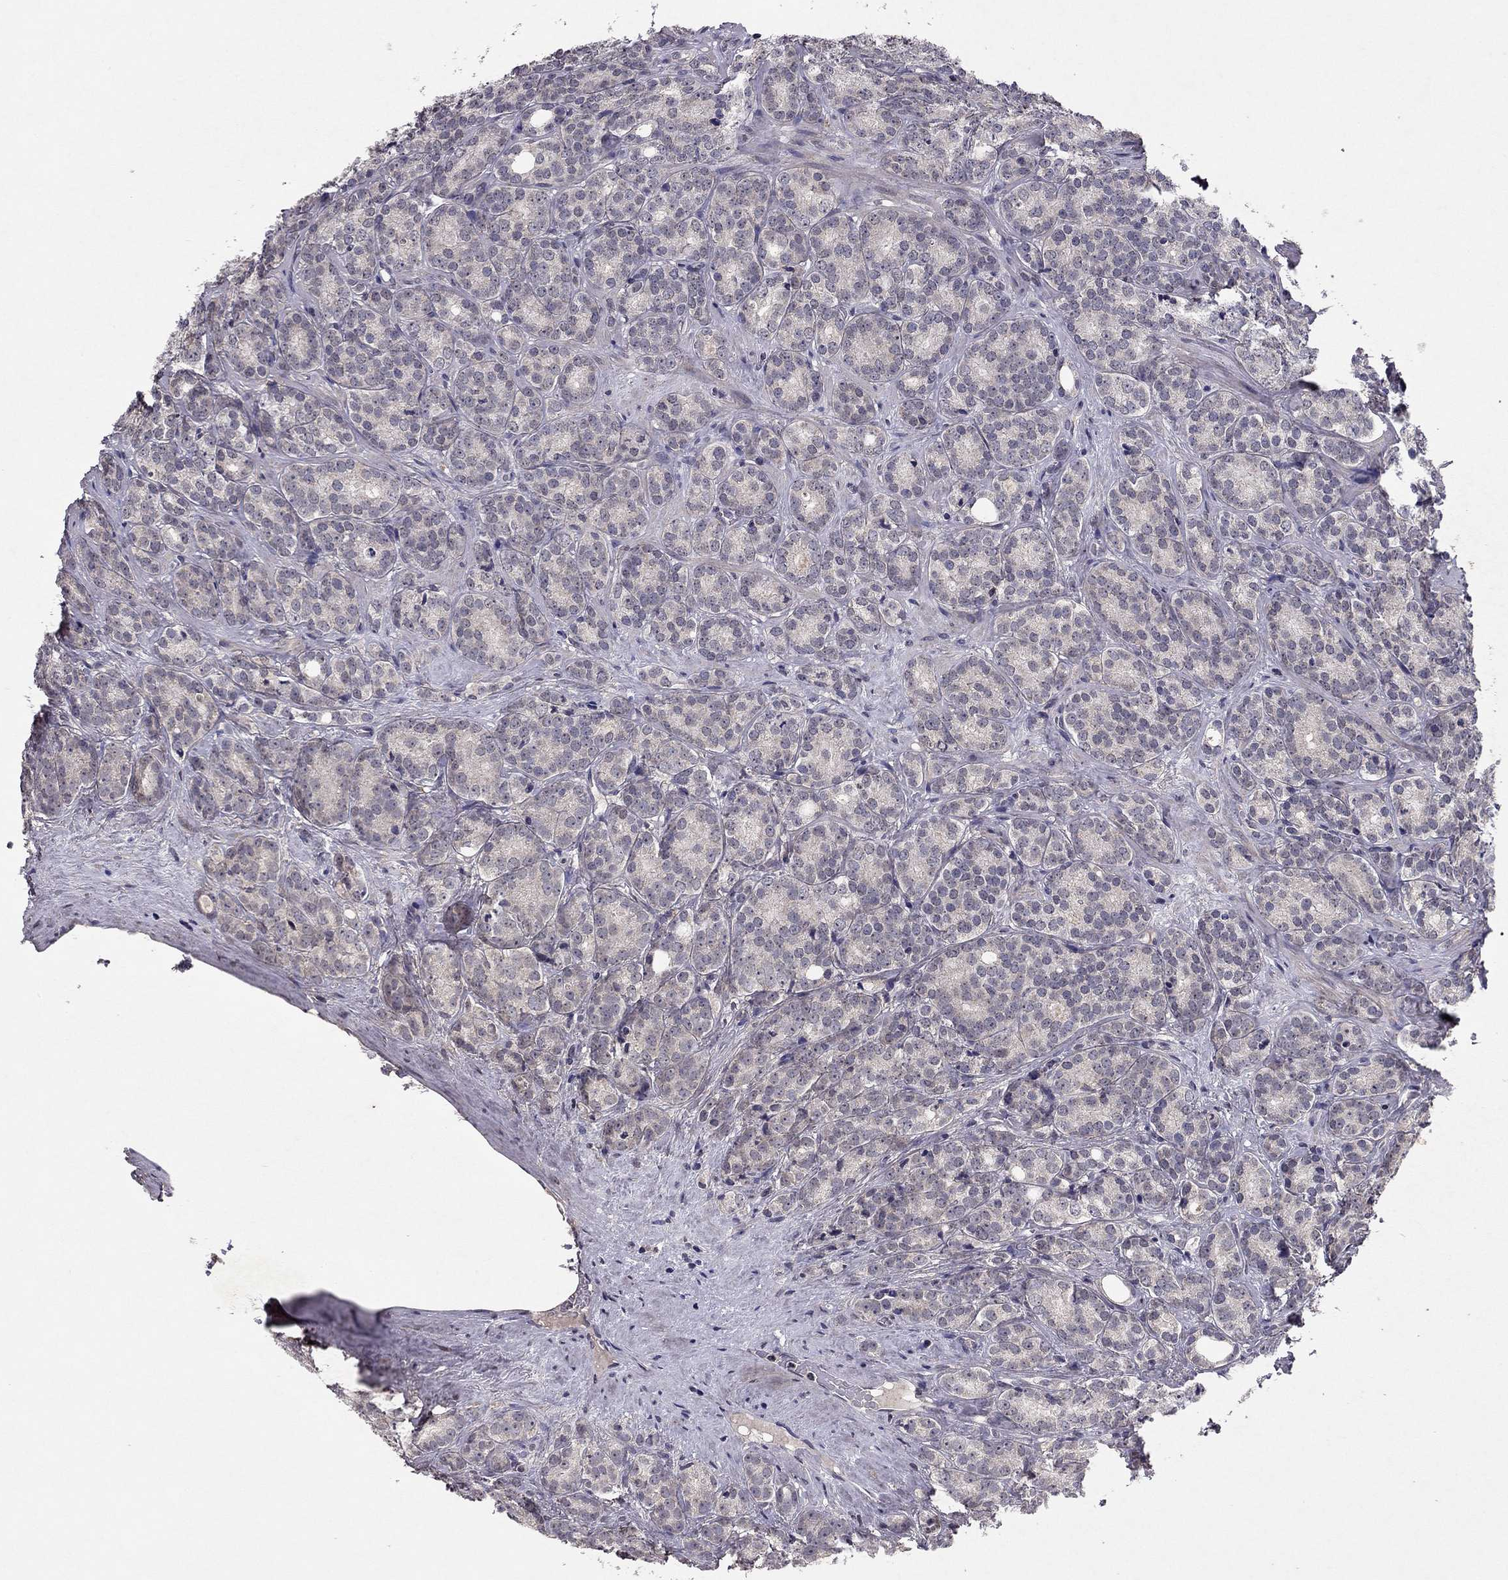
{"staining": {"intensity": "negative", "quantity": "none", "location": "none"}, "tissue": "prostate cancer", "cell_type": "Tumor cells", "image_type": "cancer", "snomed": [{"axis": "morphology", "description": "Adenocarcinoma, NOS"}, {"axis": "topography", "description": "Prostate"}], "caption": "Immunohistochemistry (IHC) micrograph of neoplastic tissue: human prostate cancer stained with DAB shows no significant protein staining in tumor cells.", "gene": "ESR2", "patient": {"sex": "male", "age": 71}}